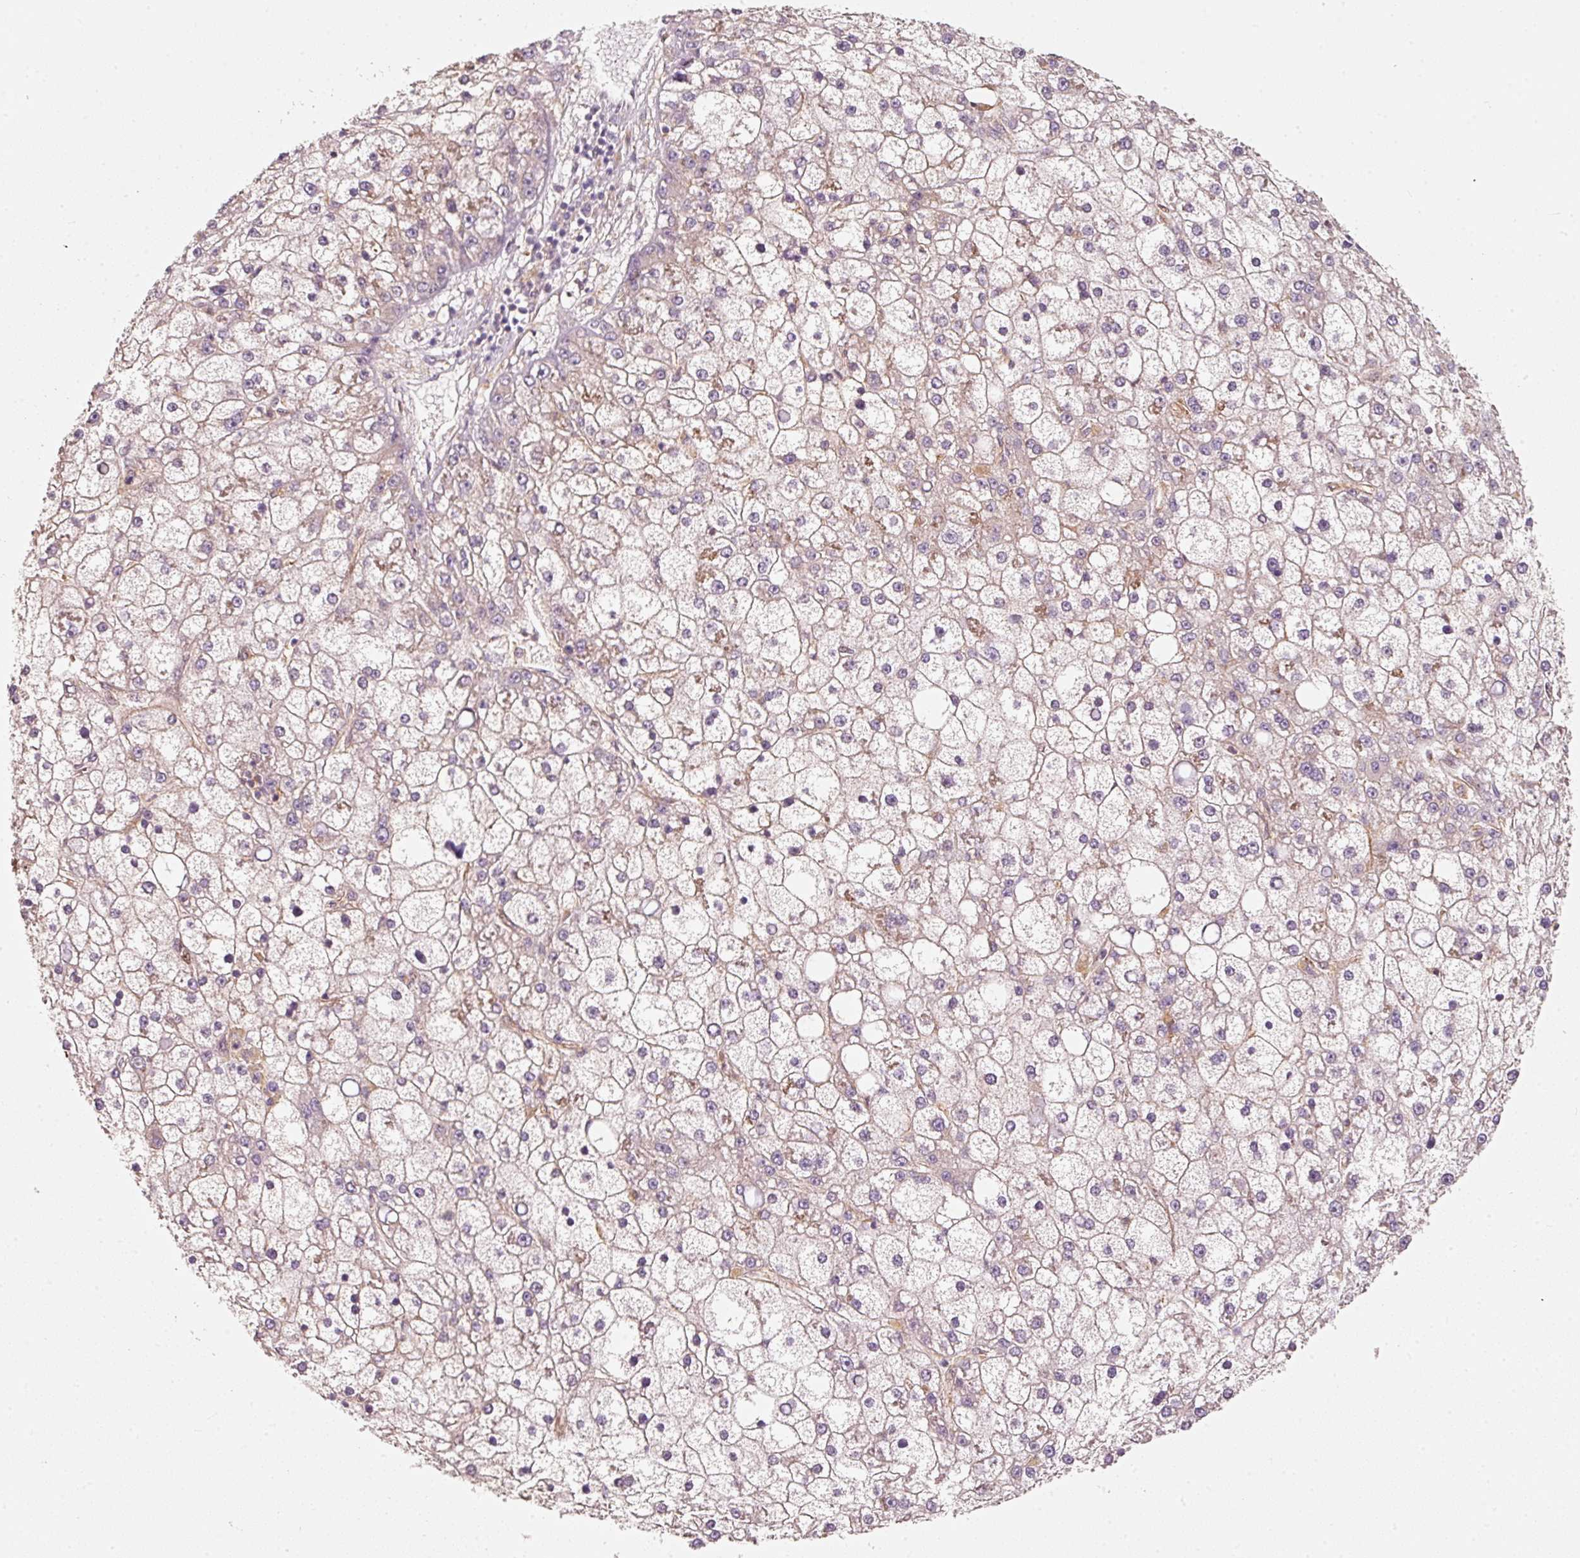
{"staining": {"intensity": "weak", "quantity": "<25%", "location": "cytoplasmic/membranous"}, "tissue": "liver cancer", "cell_type": "Tumor cells", "image_type": "cancer", "snomed": [{"axis": "morphology", "description": "Carcinoma, Hepatocellular, NOS"}, {"axis": "topography", "description": "Liver"}], "caption": "A photomicrograph of human liver hepatocellular carcinoma is negative for staining in tumor cells.", "gene": "IQGAP2", "patient": {"sex": "male", "age": 67}}